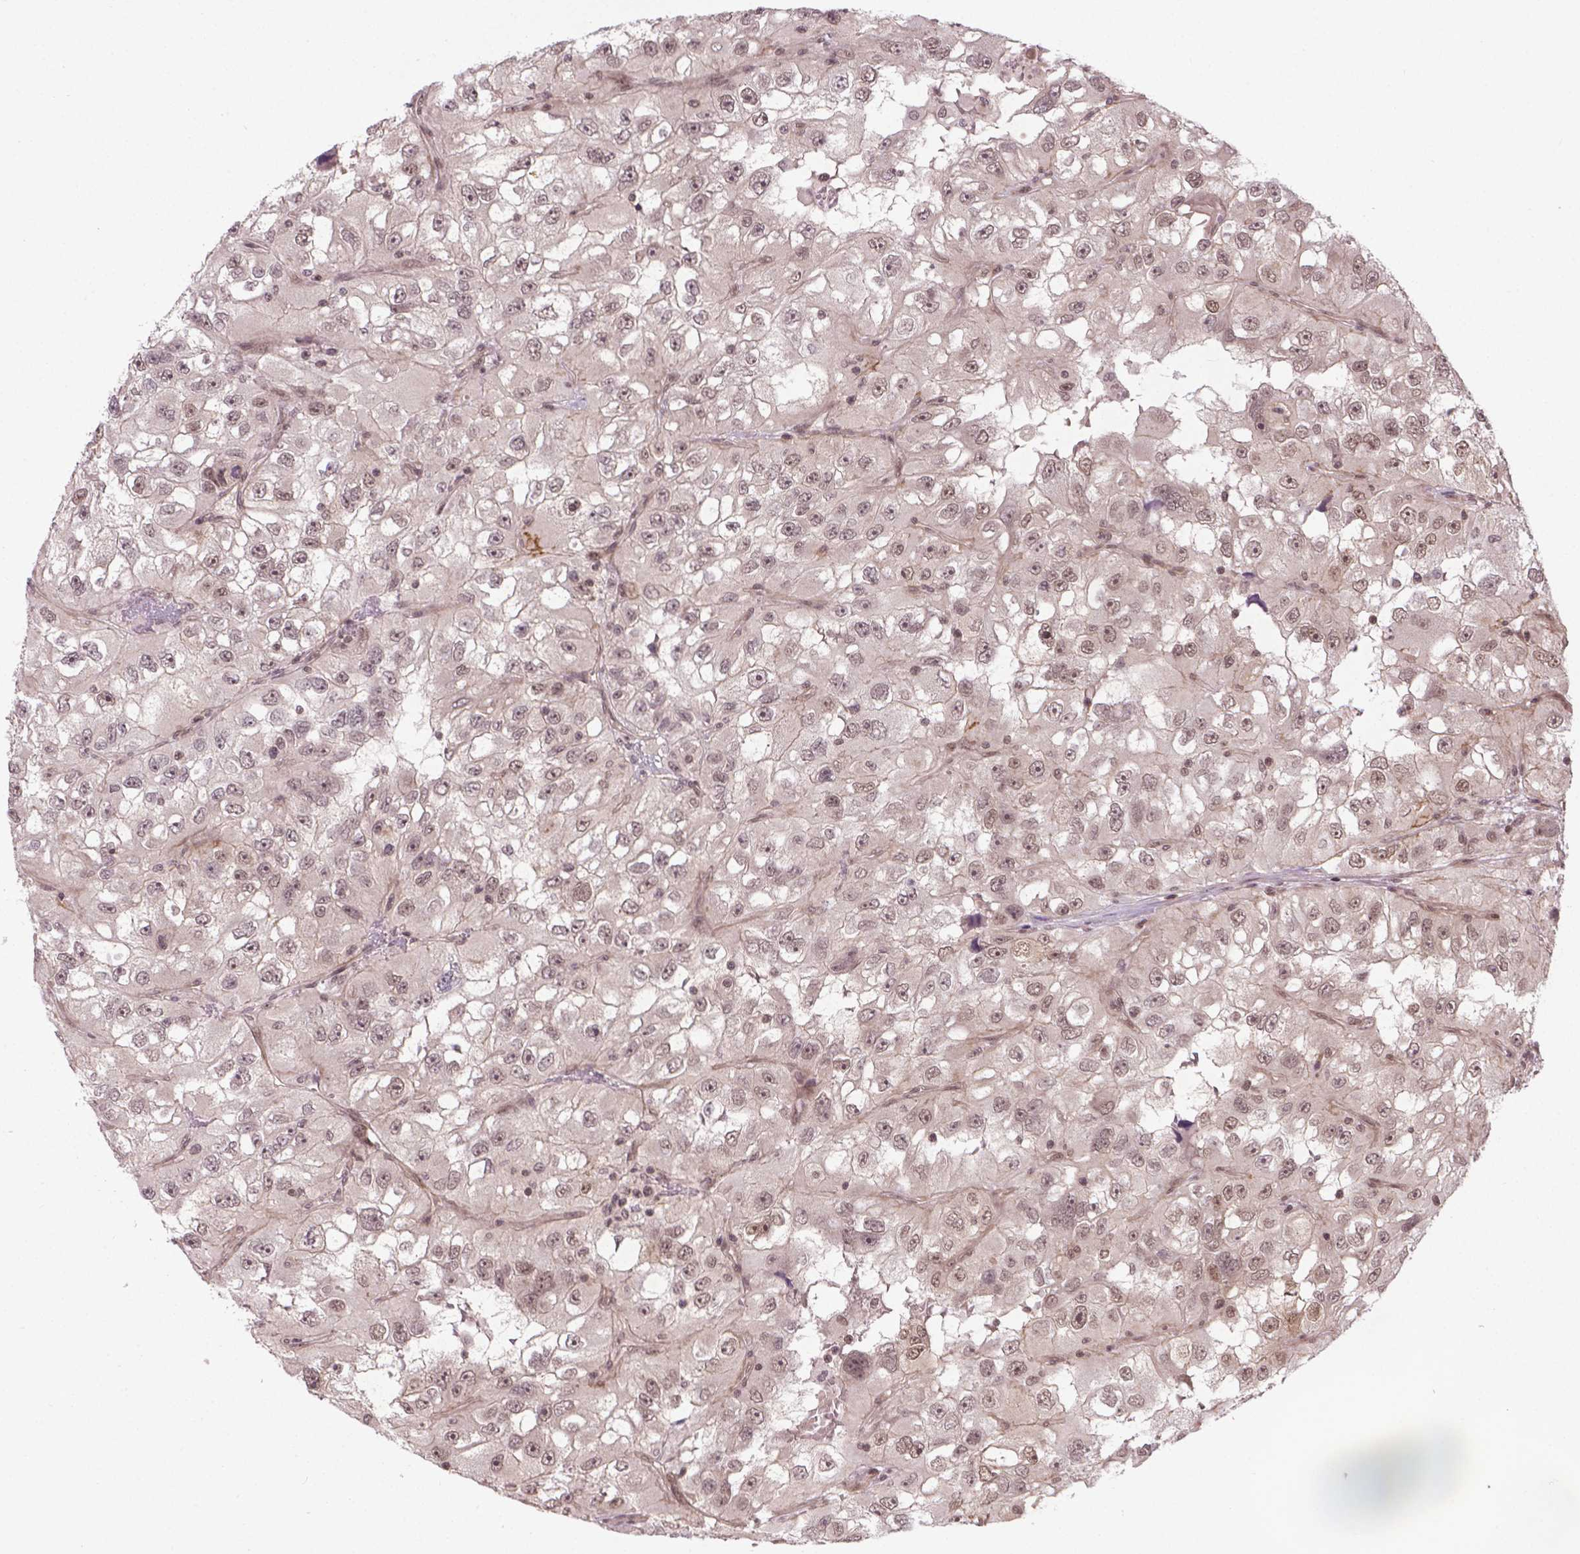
{"staining": {"intensity": "moderate", "quantity": ">75%", "location": "nuclear"}, "tissue": "renal cancer", "cell_type": "Tumor cells", "image_type": "cancer", "snomed": [{"axis": "morphology", "description": "Adenocarcinoma, NOS"}, {"axis": "topography", "description": "Kidney"}], "caption": "This is a photomicrograph of immunohistochemistry staining of adenocarcinoma (renal), which shows moderate positivity in the nuclear of tumor cells.", "gene": "ANKRD54", "patient": {"sex": "male", "age": 64}}